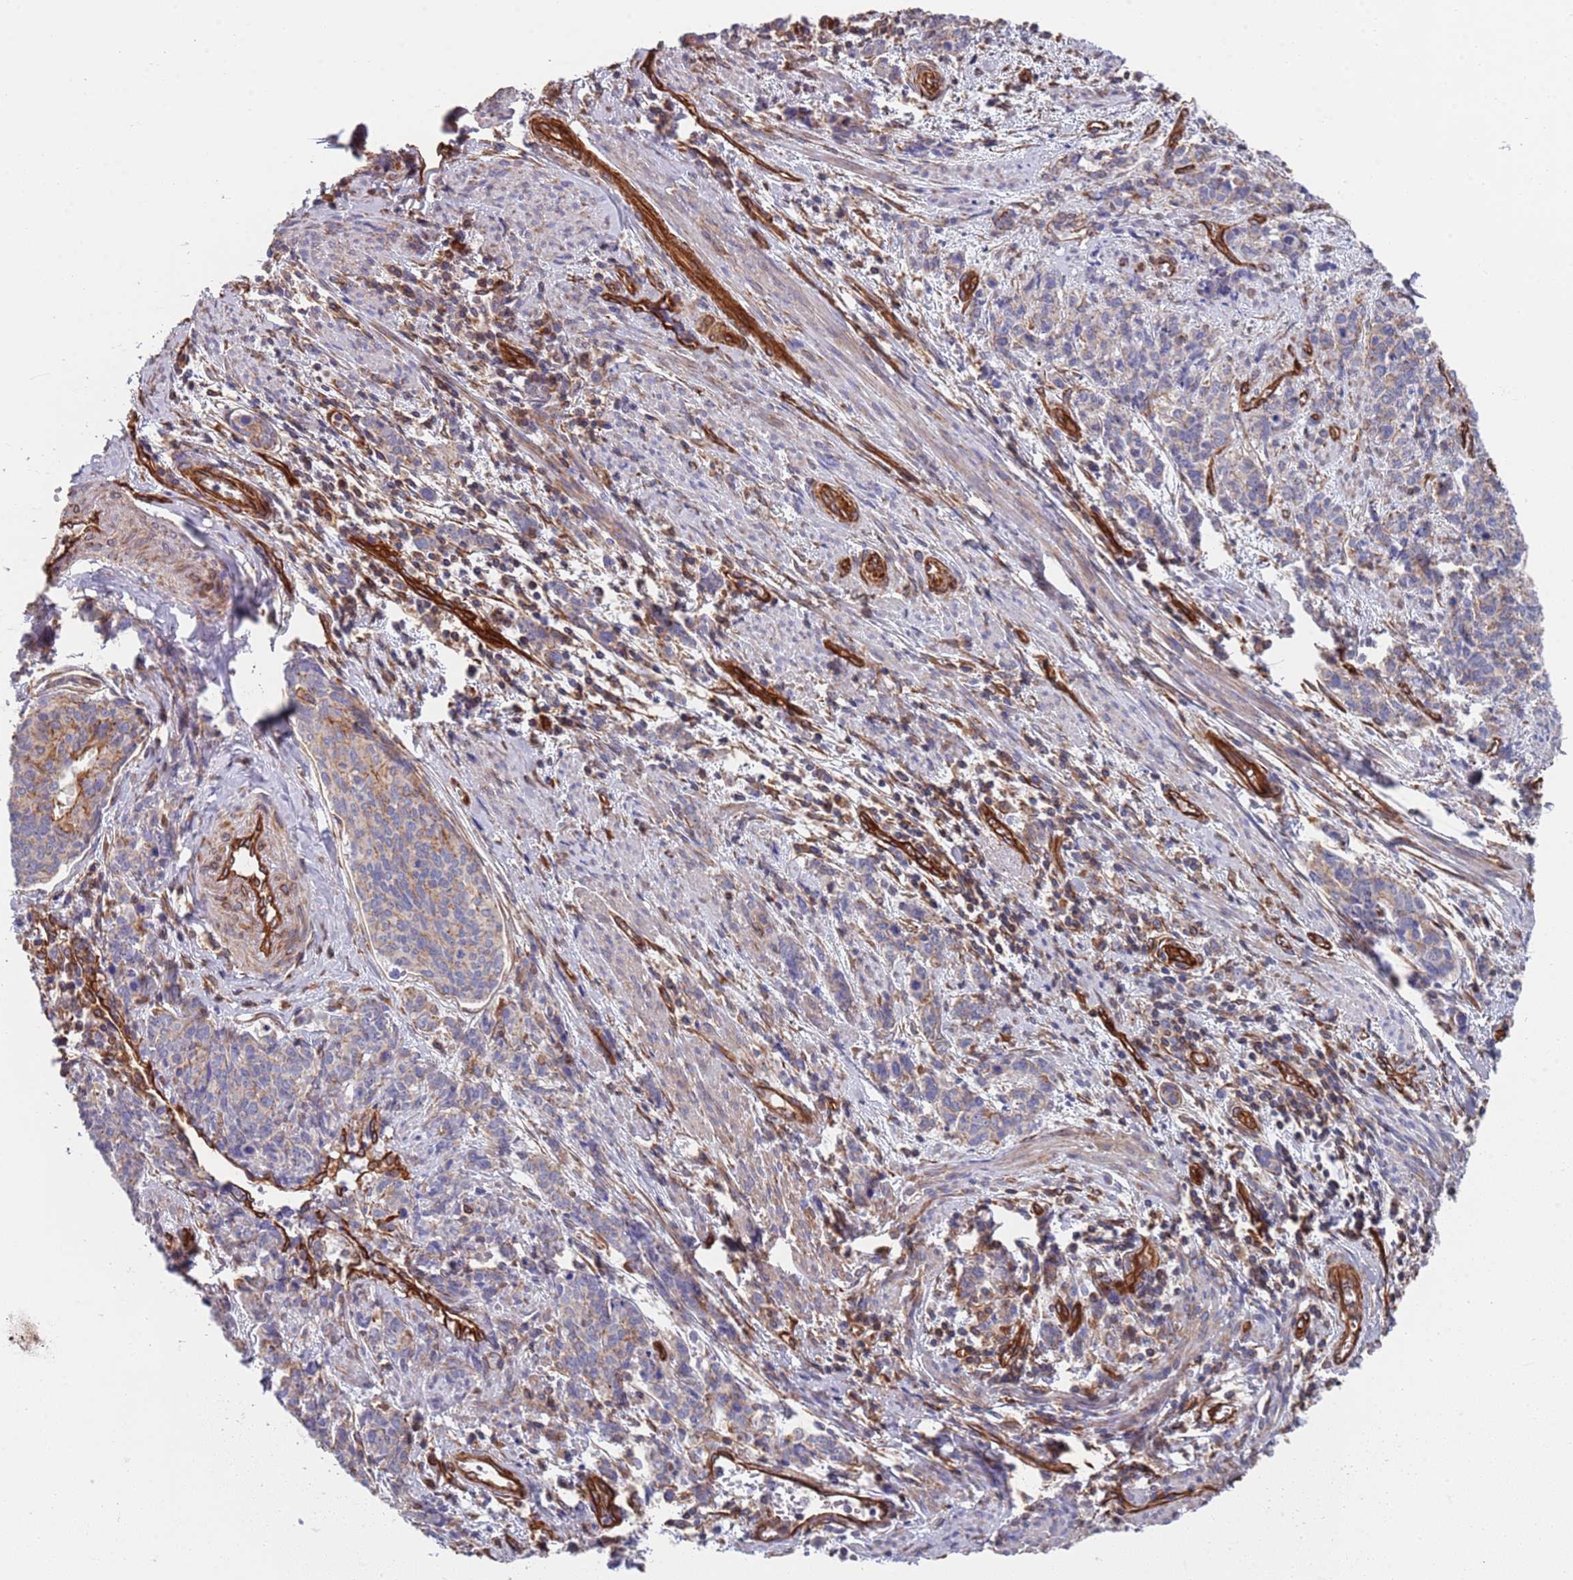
{"staining": {"intensity": "weak", "quantity": "25%-75%", "location": "cytoplasmic/membranous"}, "tissue": "cervical cancer", "cell_type": "Tumor cells", "image_type": "cancer", "snomed": [{"axis": "morphology", "description": "Squamous cell carcinoma, NOS"}, {"axis": "topography", "description": "Cervix"}], "caption": "Protein expression analysis of human squamous cell carcinoma (cervical) reveals weak cytoplasmic/membranous positivity in about 25%-75% of tumor cells.", "gene": "JAKMIP2", "patient": {"sex": "female", "age": 60}}